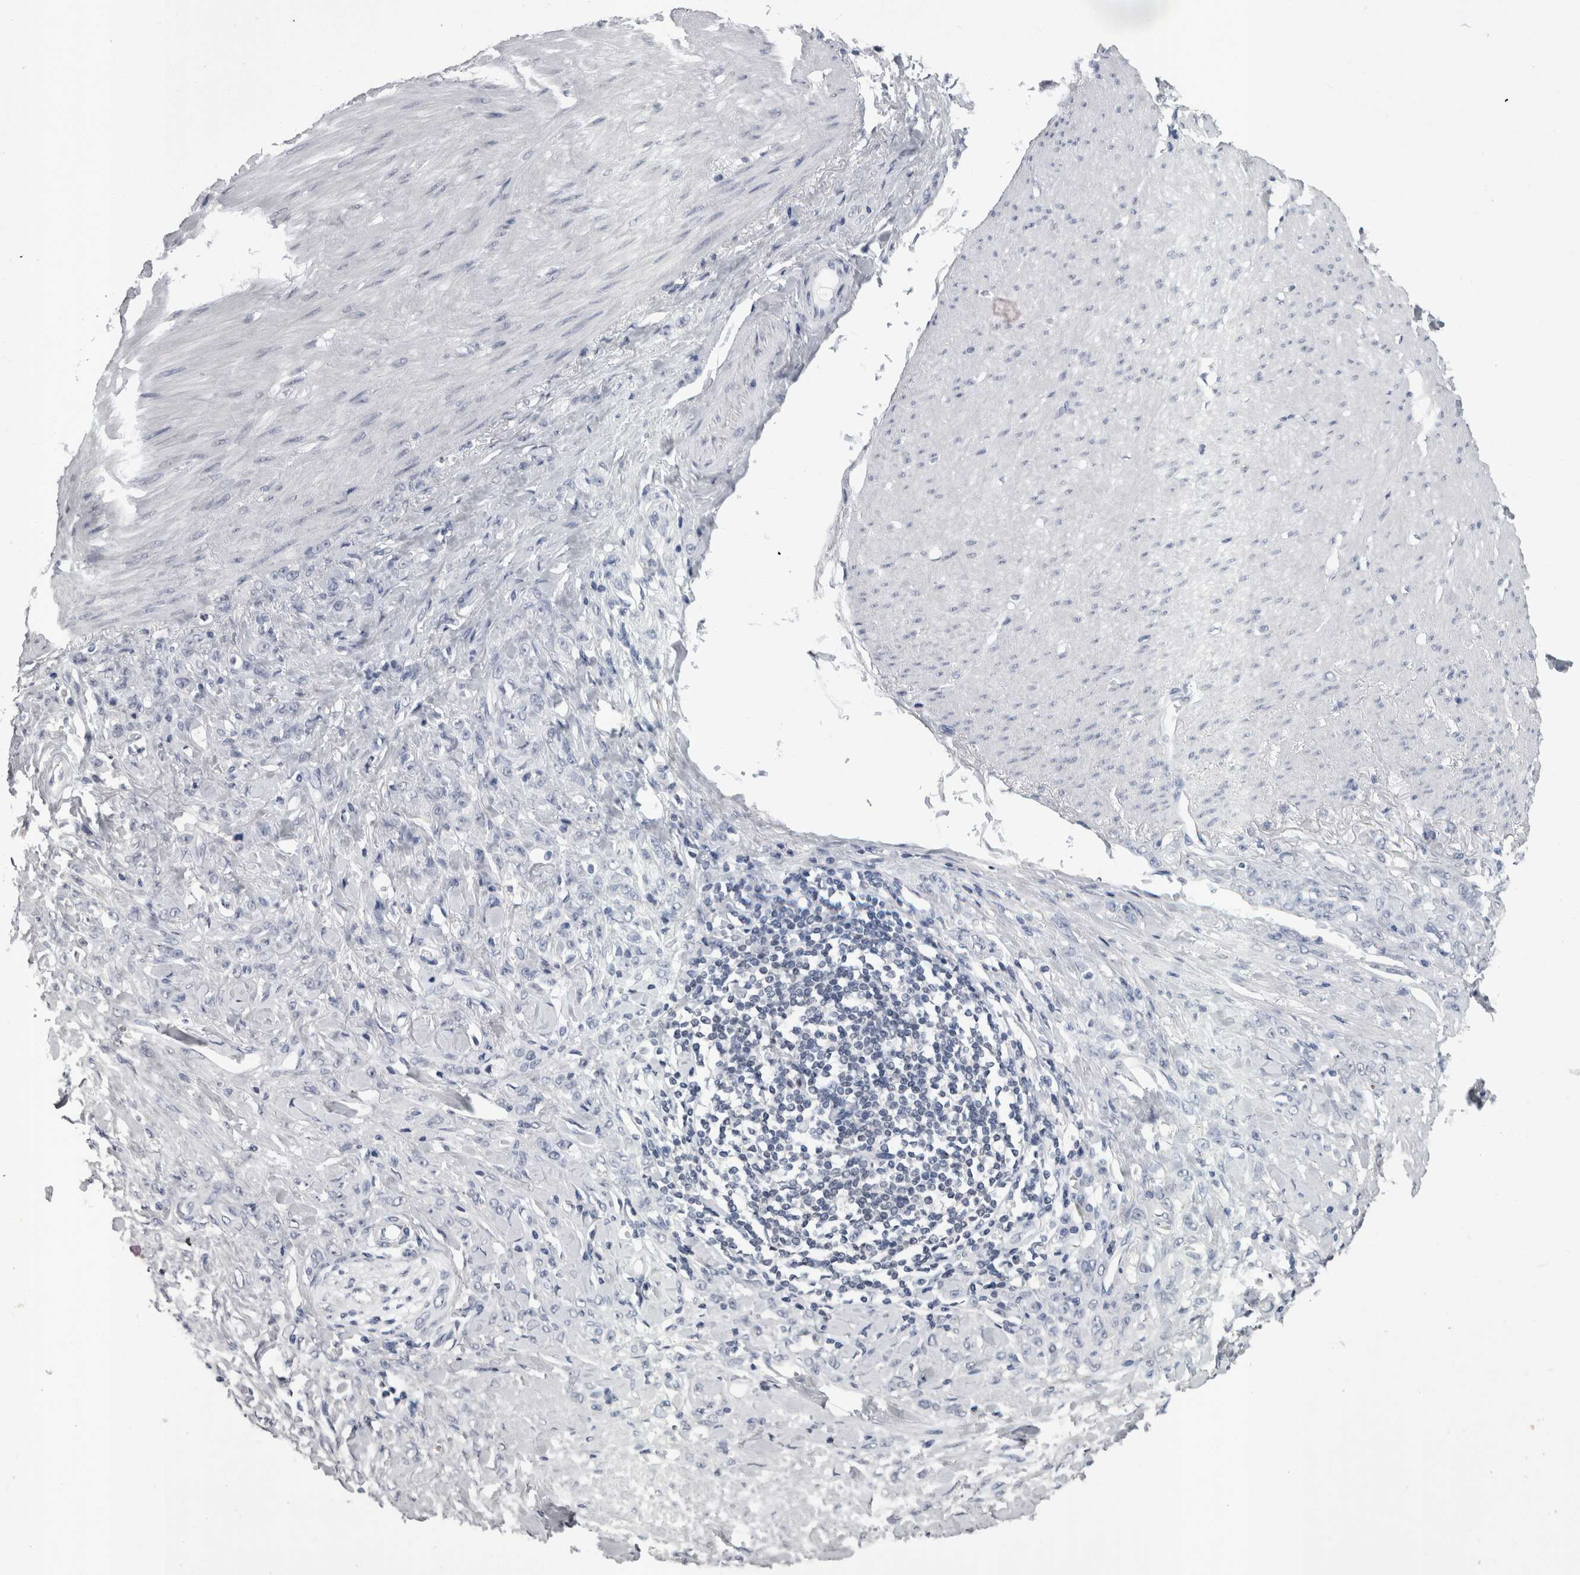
{"staining": {"intensity": "negative", "quantity": "none", "location": "none"}, "tissue": "stomach cancer", "cell_type": "Tumor cells", "image_type": "cancer", "snomed": [{"axis": "morphology", "description": "Adenocarcinoma, NOS"}, {"axis": "topography", "description": "Stomach"}], "caption": "Protein analysis of stomach adenocarcinoma displays no significant staining in tumor cells.", "gene": "PAX5", "patient": {"sex": "male", "age": 82}}